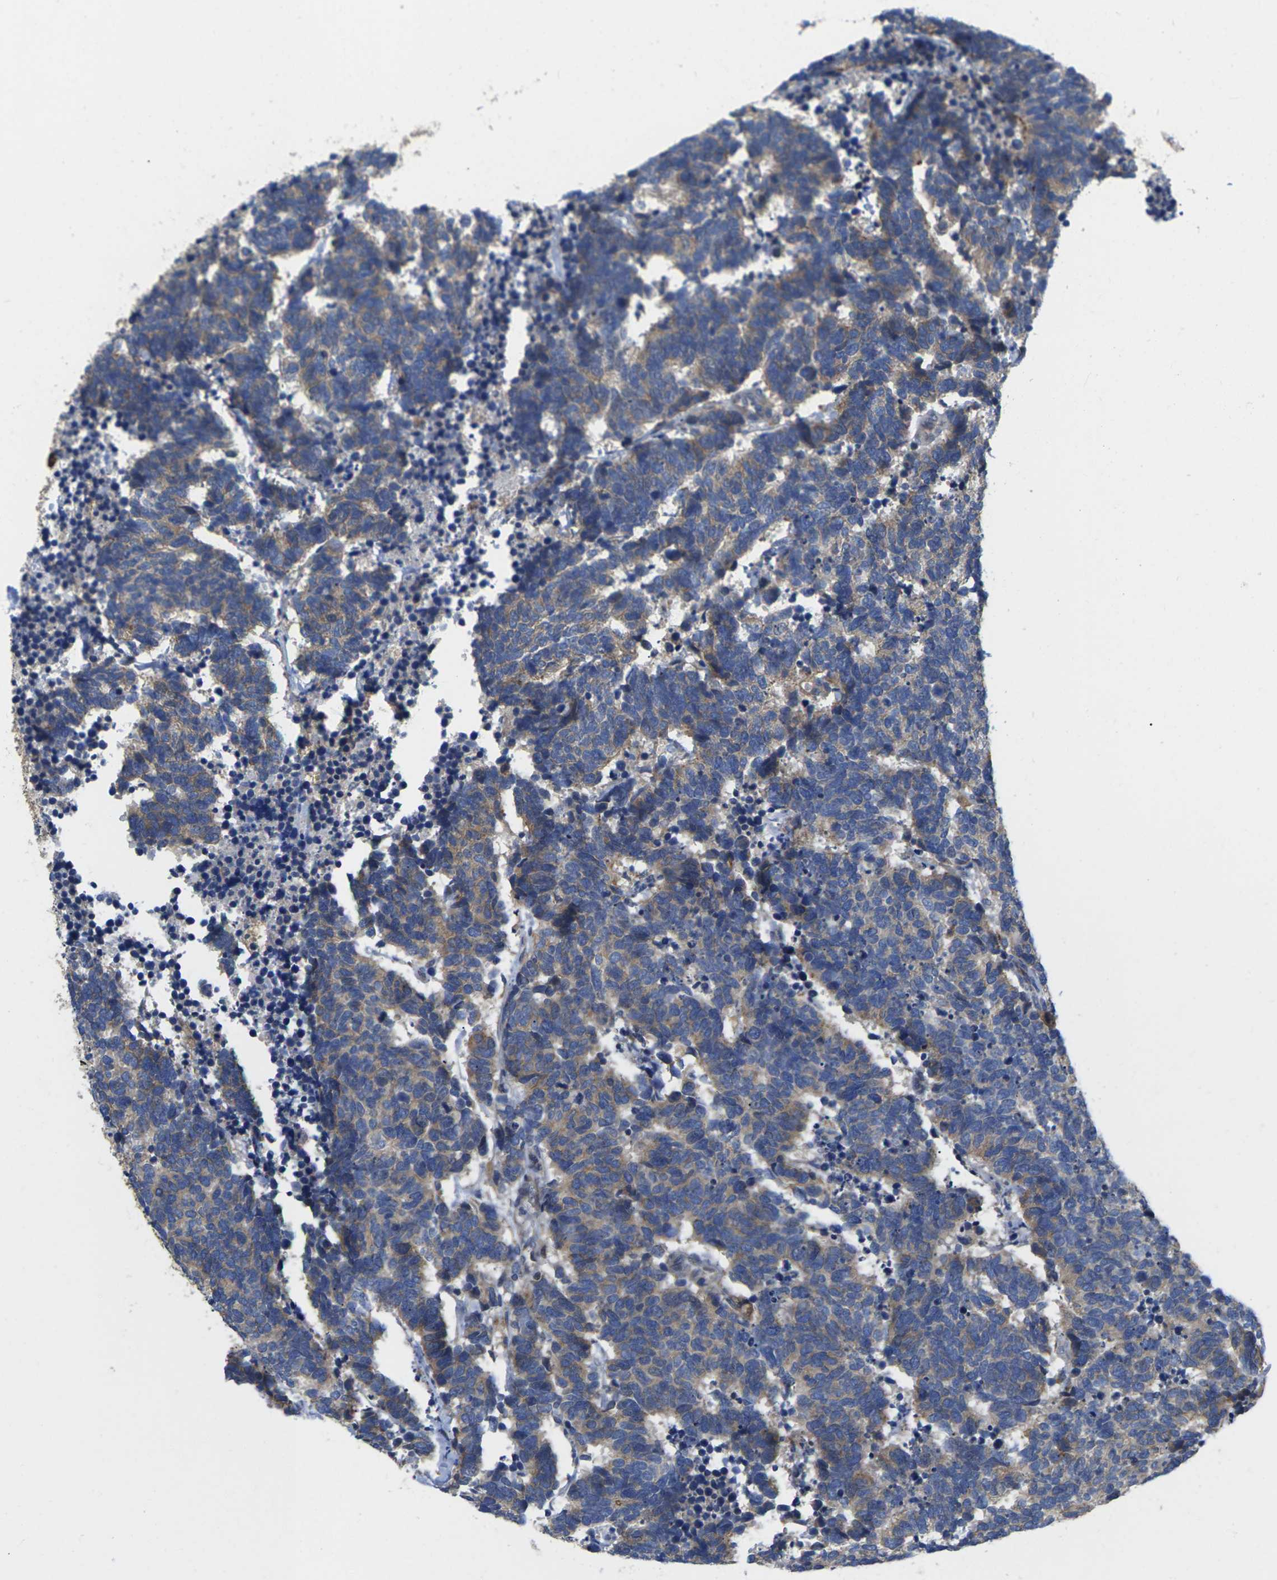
{"staining": {"intensity": "weak", "quantity": ">75%", "location": "cytoplasmic/membranous"}, "tissue": "carcinoid", "cell_type": "Tumor cells", "image_type": "cancer", "snomed": [{"axis": "morphology", "description": "Carcinoma, NOS"}, {"axis": "morphology", "description": "Carcinoid, malignant, NOS"}, {"axis": "topography", "description": "Urinary bladder"}], "caption": "A high-resolution histopathology image shows immunohistochemistry (IHC) staining of carcinoid, which exhibits weak cytoplasmic/membranous expression in approximately >75% of tumor cells.", "gene": "SCNN1A", "patient": {"sex": "male", "age": 57}}